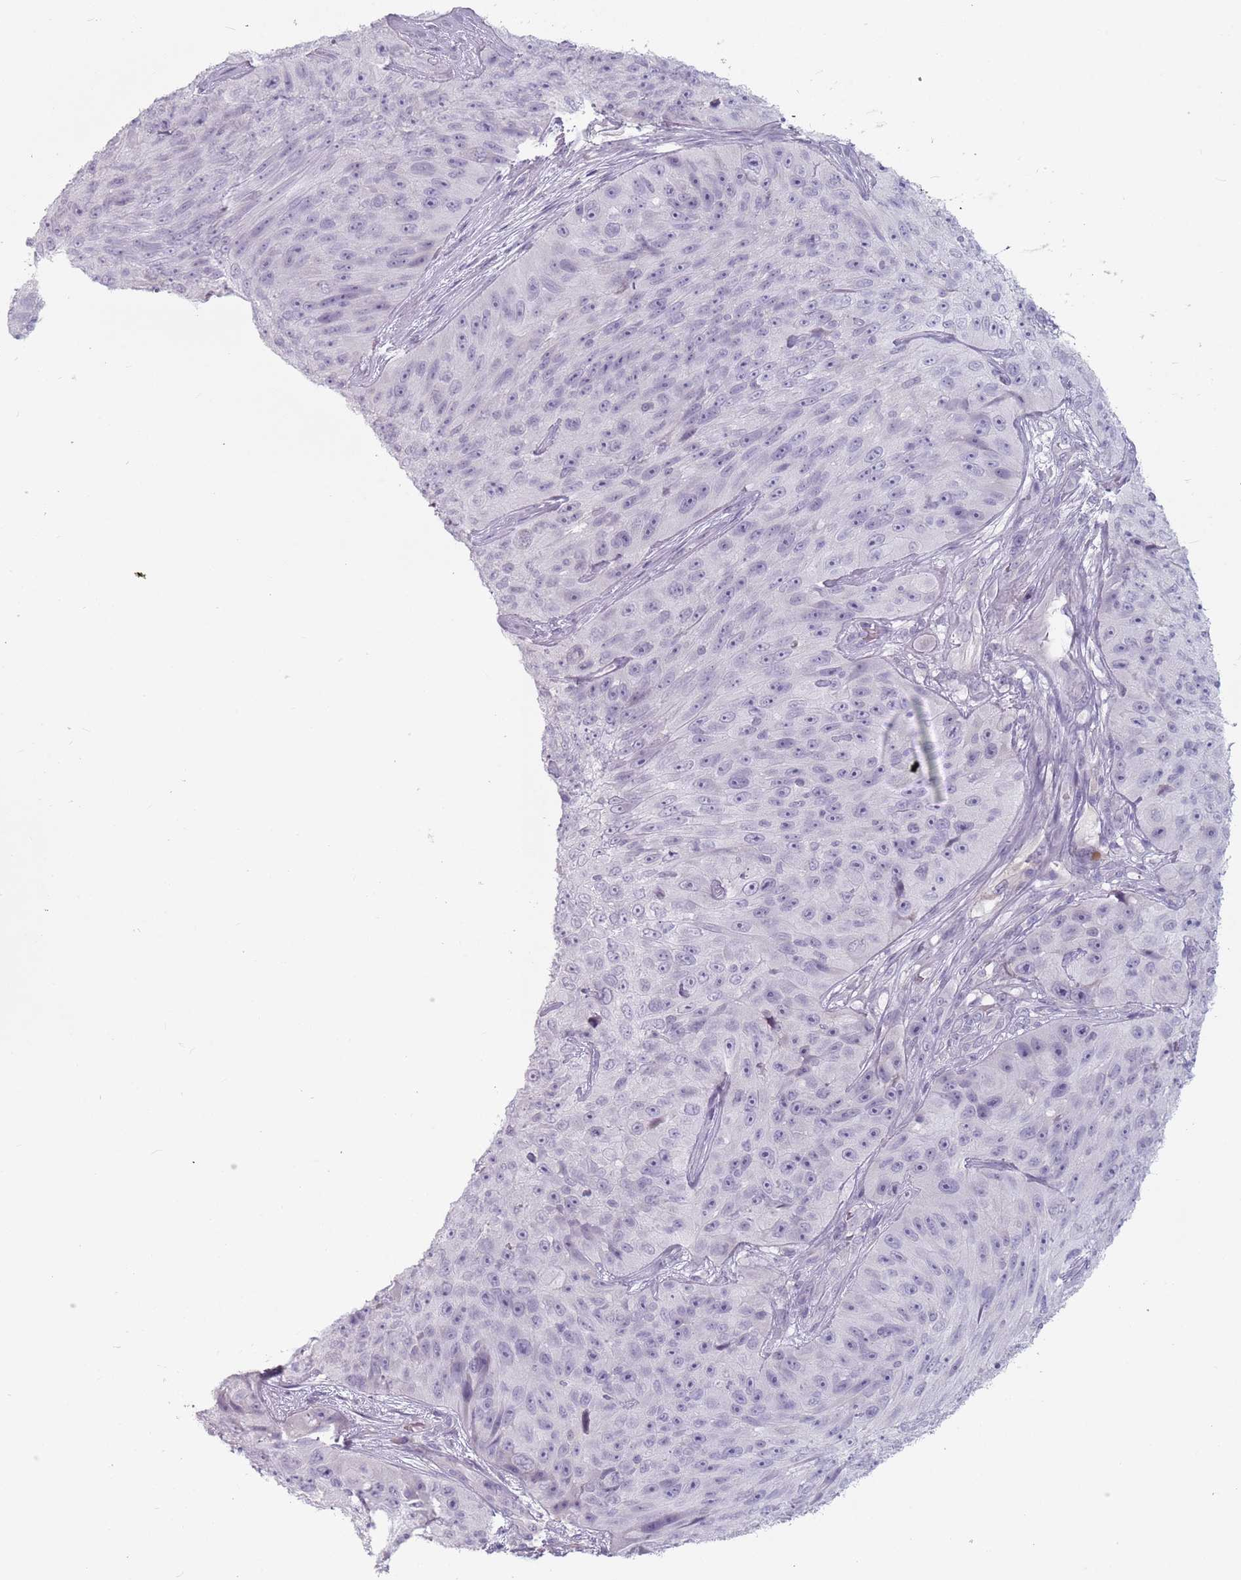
{"staining": {"intensity": "negative", "quantity": "none", "location": "none"}, "tissue": "skin cancer", "cell_type": "Tumor cells", "image_type": "cancer", "snomed": [{"axis": "morphology", "description": "Squamous cell carcinoma, NOS"}, {"axis": "topography", "description": "Skin"}], "caption": "Immunohistochemistry (IHC) micrograph of neoplastic tissue: skin cancer stained with DAB (3,3'-diaminobenzidine) shows no significant protein staining in tumor cells.", "gene": "CEP19", "patient": {"sex": "female", "age": 87}}